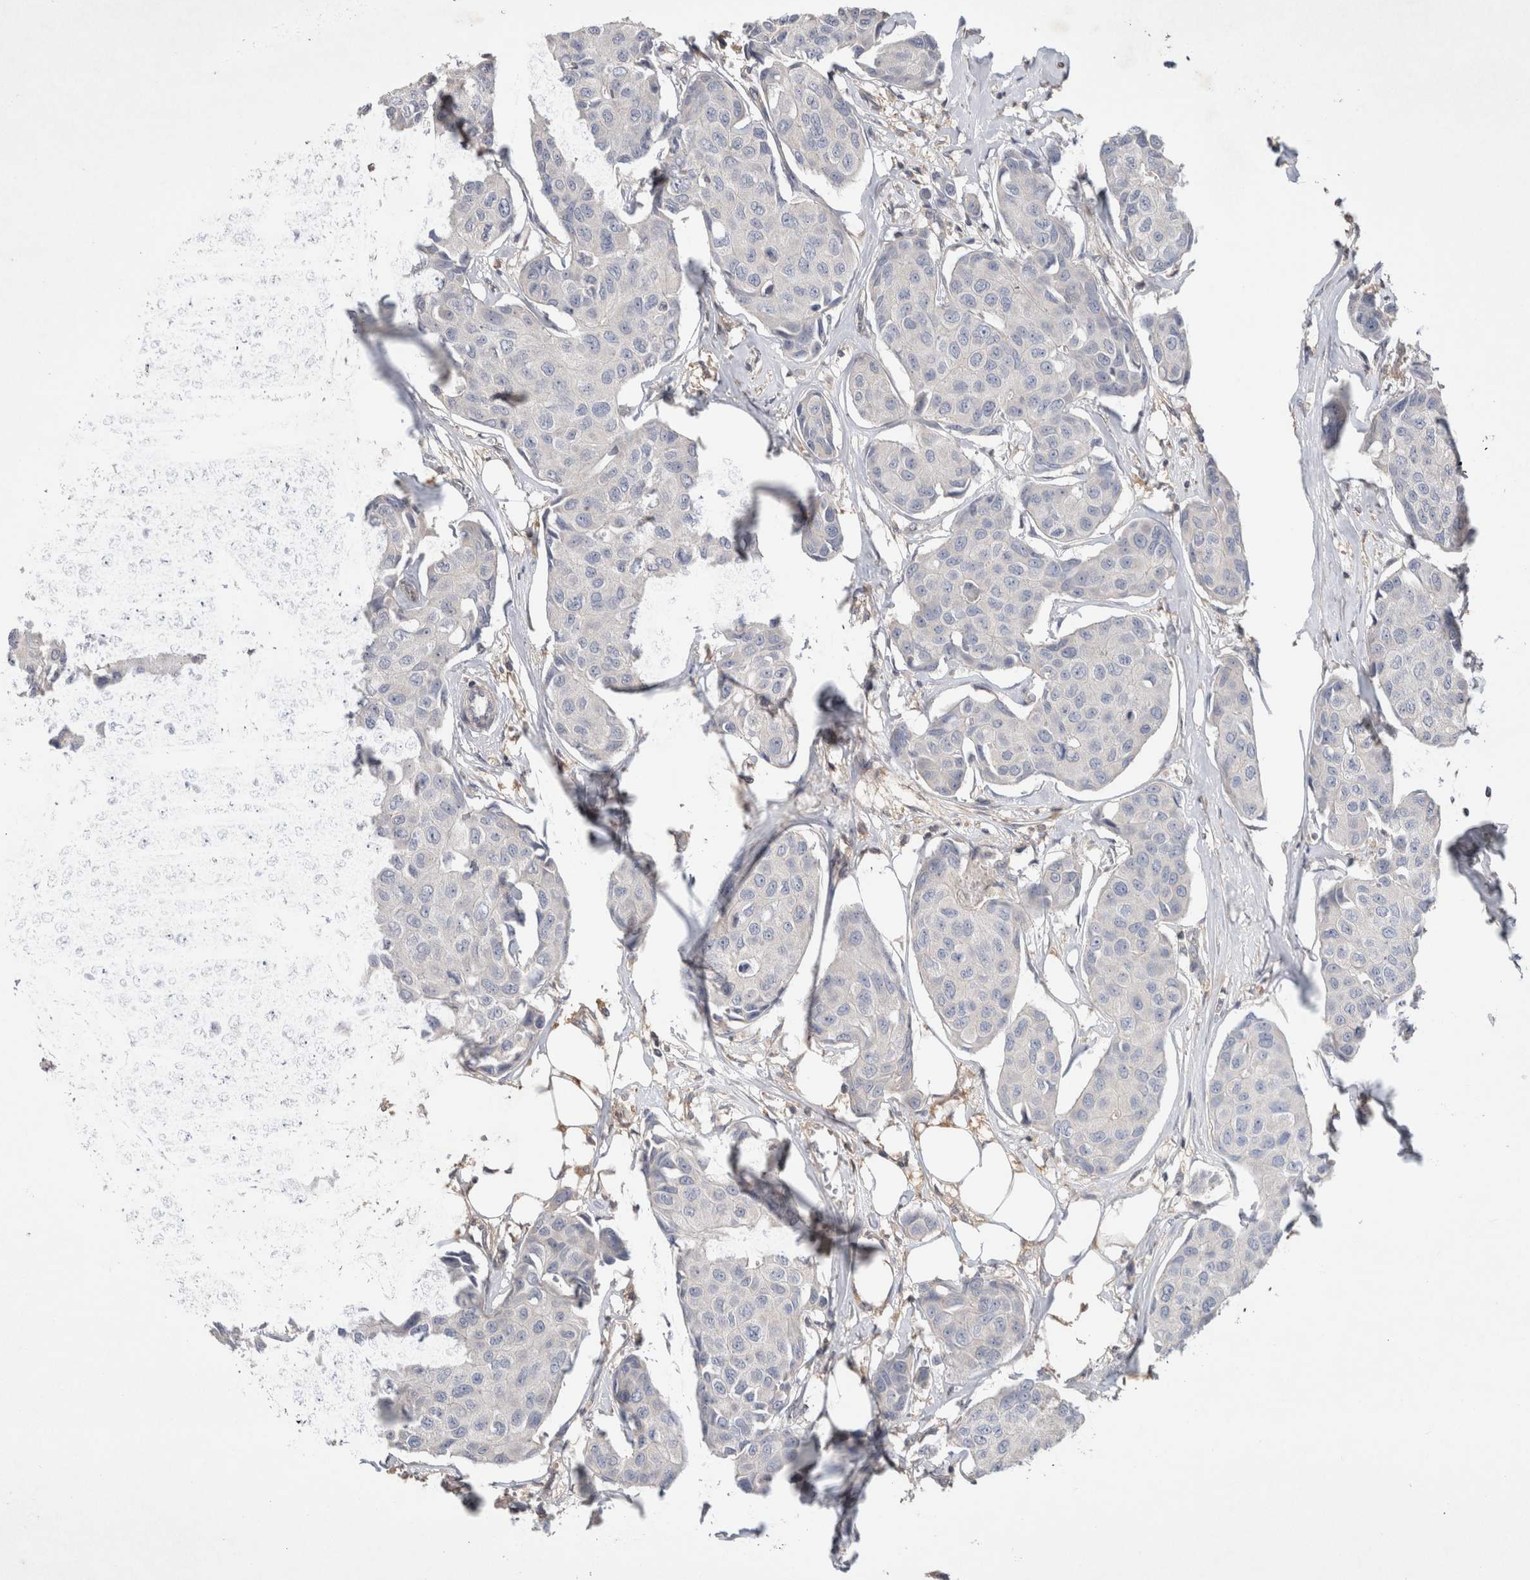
{"staining": {"intensity": "negative", "quantity": "none", "location": "none"}, "tissue": "breast cancer", "cell_type": "Tumor cells", "image_type": "cancer", "snomed": [{"axis": "morphology", "description": "Duct carcinoma"}, {"axis": "topography", "description": "Breast"}], "caption": "The photomicrograph exhibits no significant expression in tumor cells of breast cancer (invasive ductal carcinoma).", "gene": "TRIM5", "patient": {"sex": "female", "age": 80}}